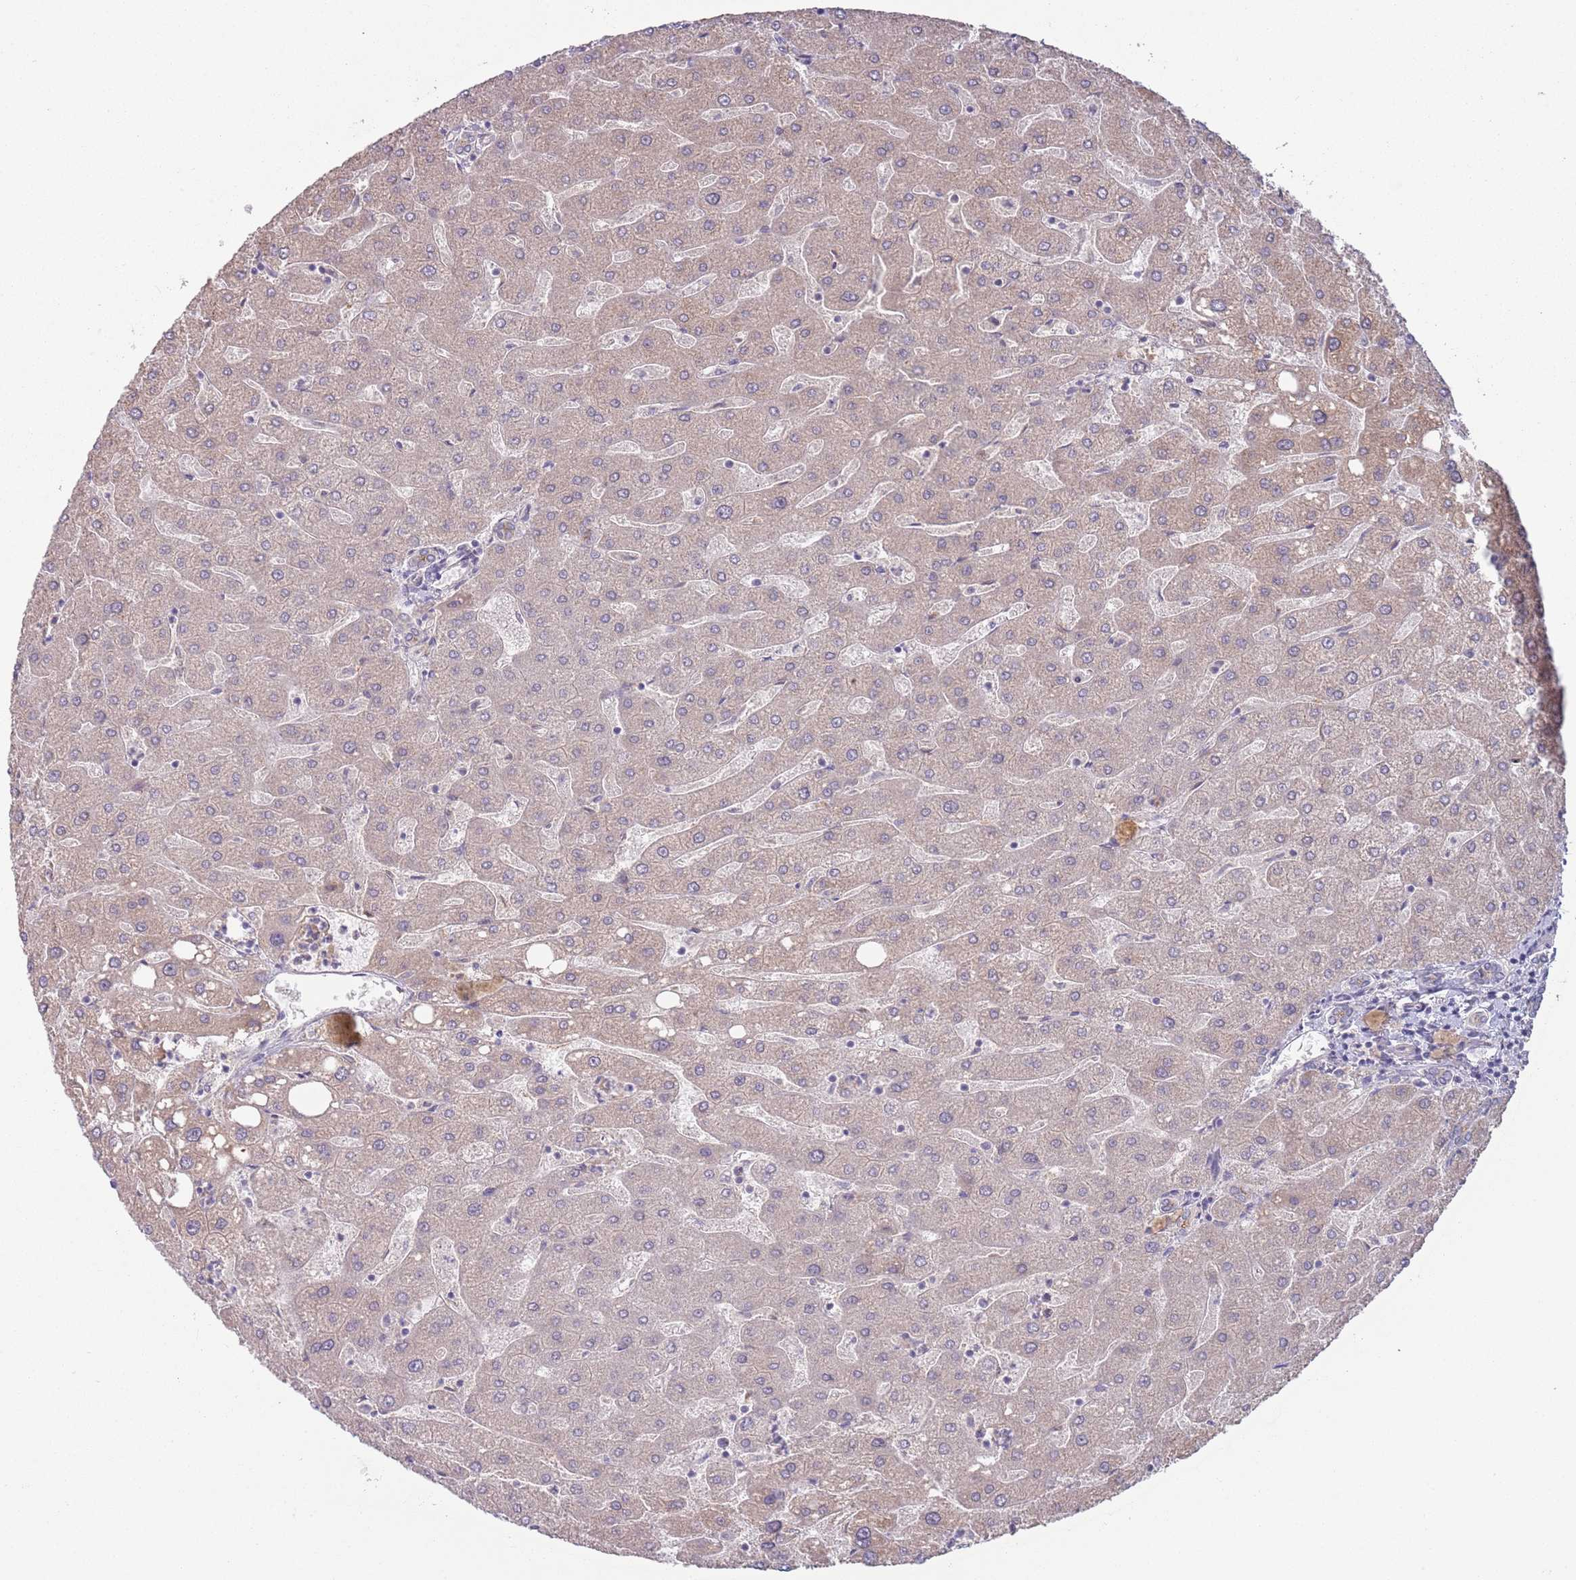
{"staining": {"intensity": "negative", "quantity": "none", "location": "none"}, "tissue": "liver", "cell_type": "Cholangiocytes", "image_type": "normal", "snomed": [{"axis": "morphology", "description": "Normal tissue, NOS"}, {"axis": "topography", "description": "Liver"}], "caption": "DAB immunohistochemical staining of benign liver displays no significant expression in cholangiocytes. (IHC, brightfield microscopy, high magnification).", "gene": "SAV1", "patient": {"sex": "male", "age": 67}}